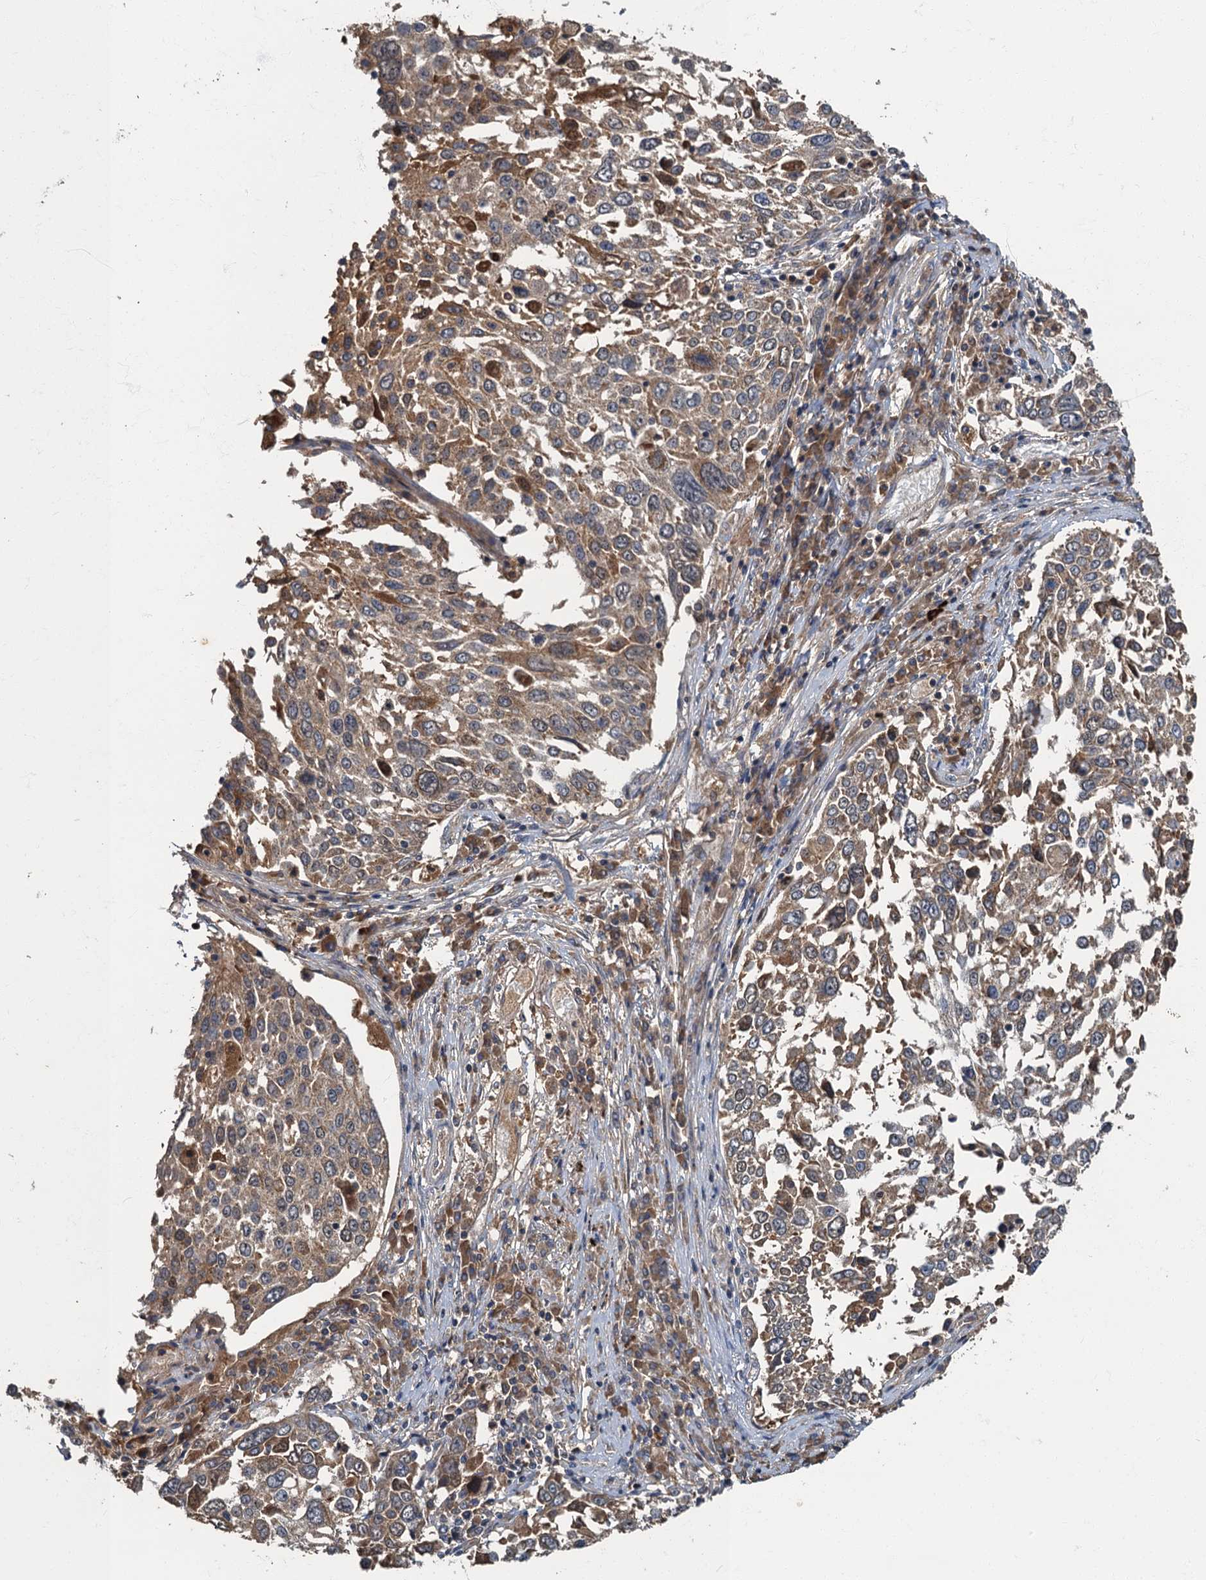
{"staining": {"intensity": "weak", "quantity": "25%-75%", "location": "cytoplasmic/membranous"}, "tissue": "lung cancer", "cell_type": "Tumor cells", "image_type": "cancer", "snomed": [{"axis": "morphology", "description": "Squamous cell carcinoma, NOS"}, {"axis": "topography", "description": "Lung"}], "caption": "This histopathology image shows IHC staining of lung squamous cell carcinoma, with low weak cytoplasmic/membranous expression in approximately 25%-75% of tumor cells.", "gene": "WDCP", "patient": {"sex": "male", "age": 65}}